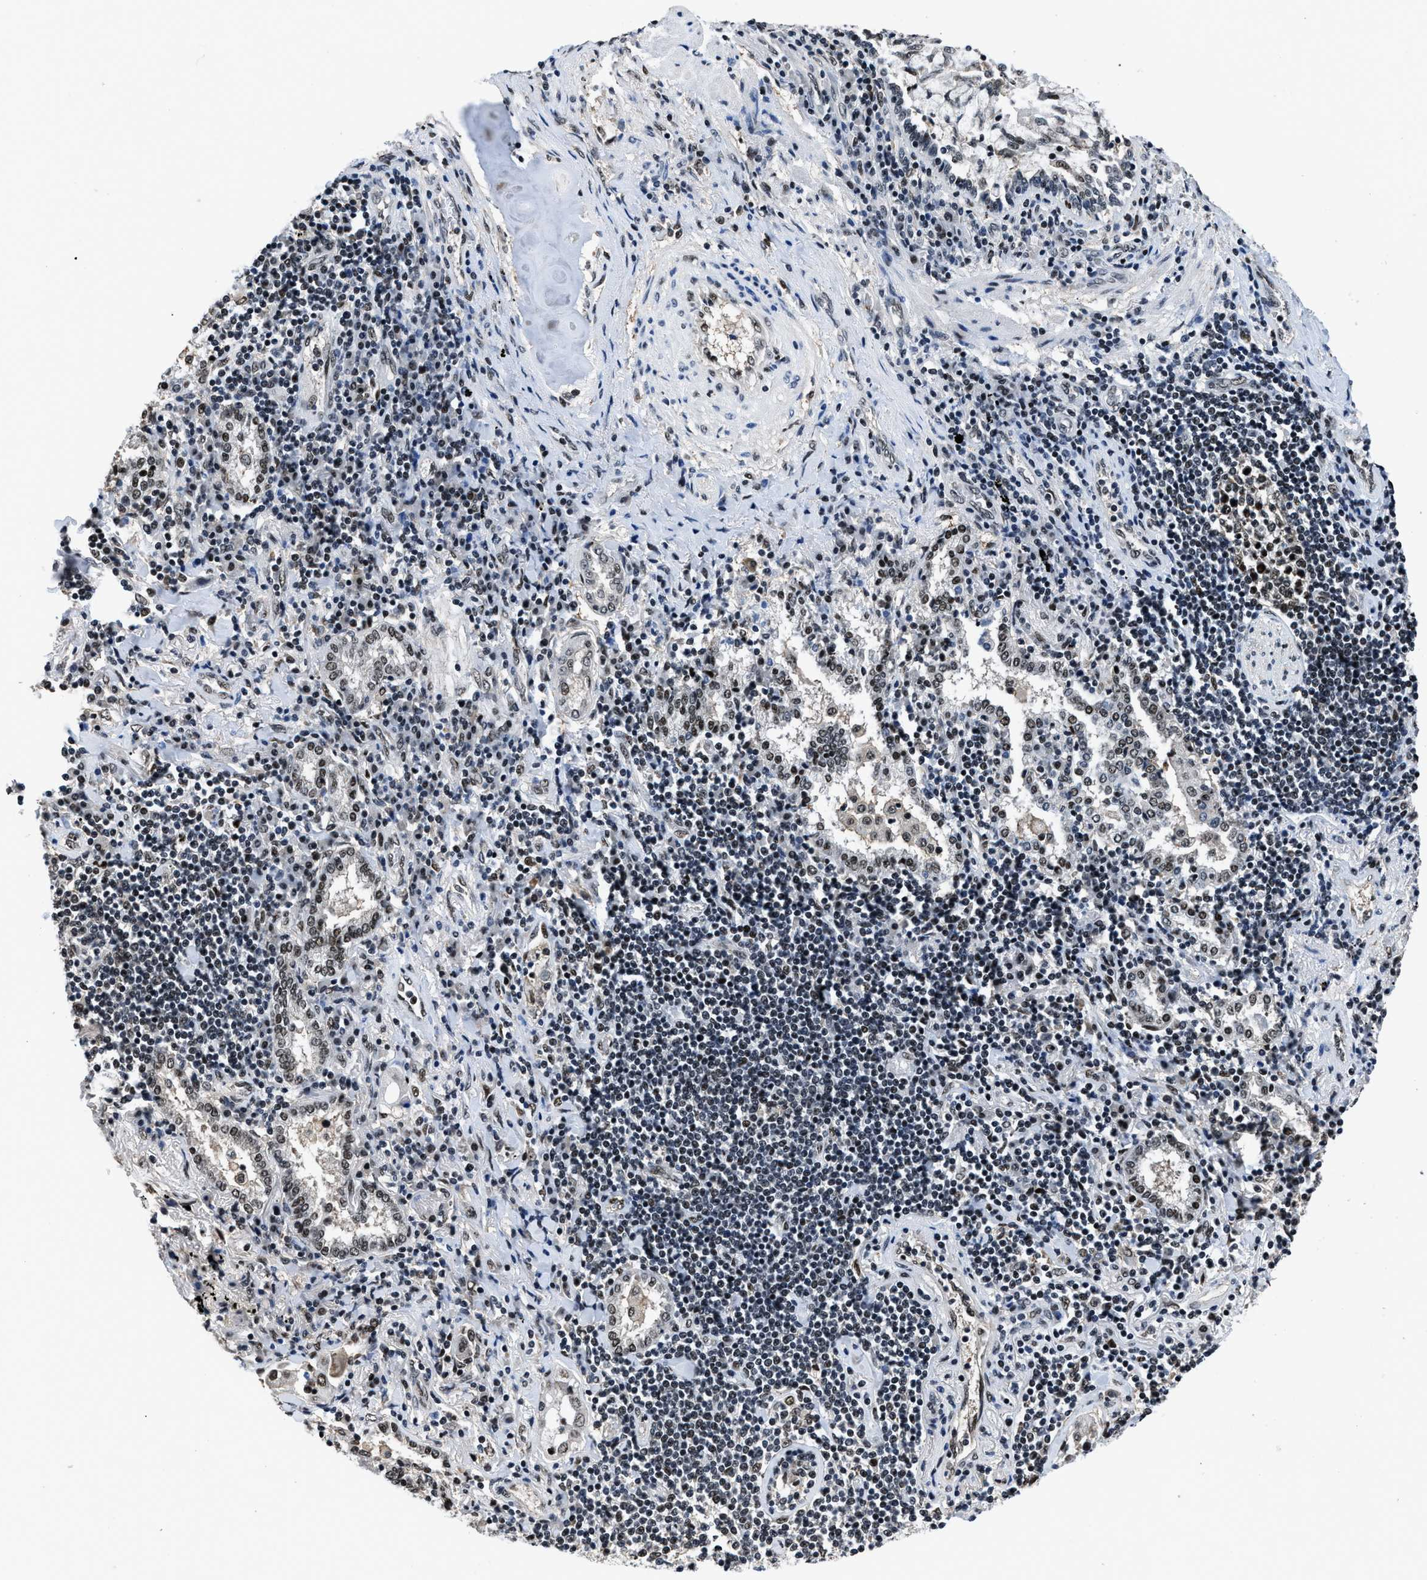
{"staining": {"intensity": "strong", "quantity": ">75%", "location": "nuclear"}, "tissue": "lung cancer", "cell_type": "Tumor cells", "image_type": "cancer", "snomed": [{"axis": "morphology", "description": "Adenocarcinoma, NOS"}, {"axis": "topography", "description": "Lung"}], "caption": "The immunohistochemical stain highlights strong nuclear positivity in tumor cells of lung cancer (adenocarcinoma) tissue. (Brightfield microscopy of DAB IHC at high magnification).", "gene": "HNRNPH2", "patient": {"sex": "female", "age": 65}}